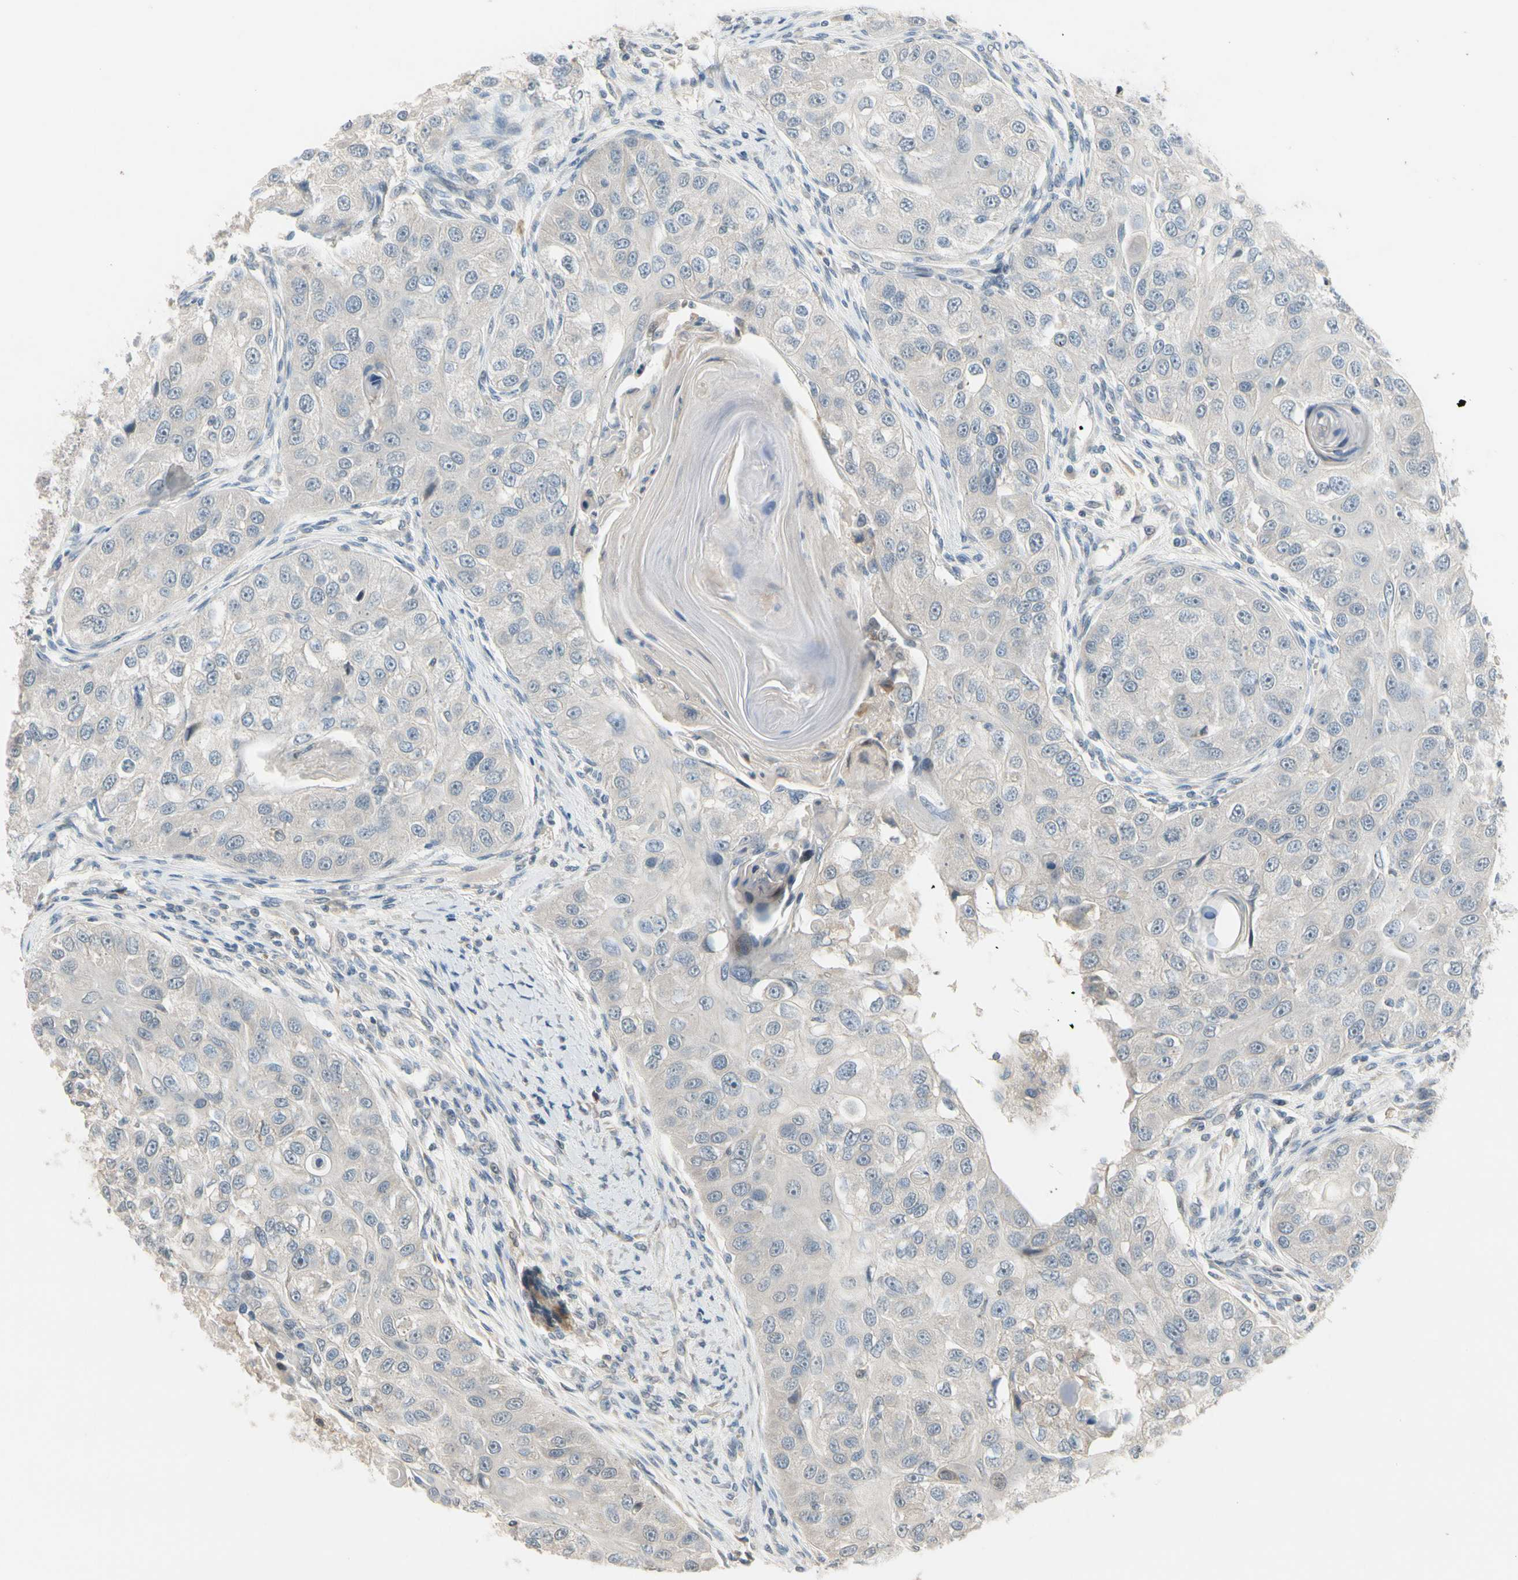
{"staining": {"intensity": "weak", "quantity": "25%-75%", "location": "cytoplasmic/membranous"}, "tissue": "head and neck cancer", "cell_type": "Tumor cells", "image_type": "cancer", "snomed": [{"axis": "morphology", "description": "Normal tissue, NOS"}, {"axis": "morphology", "description": "Squamous cell carcinoma, NOS"}, {"axis": "topography", "description": "Skeletal muscle"}, {"axis": "topography", "description": "Head-Neck"}], "caption": "DAB (3,3'-diaminobenzidine) immunohistochemical staining of human head and neck cancer reveals weak cytoplasmic/membranous protein positivity in approximately 25%-75% of tumor cells.", "gene": "PIP5K1B", "patient": {"sex": "male", "age": 51}}